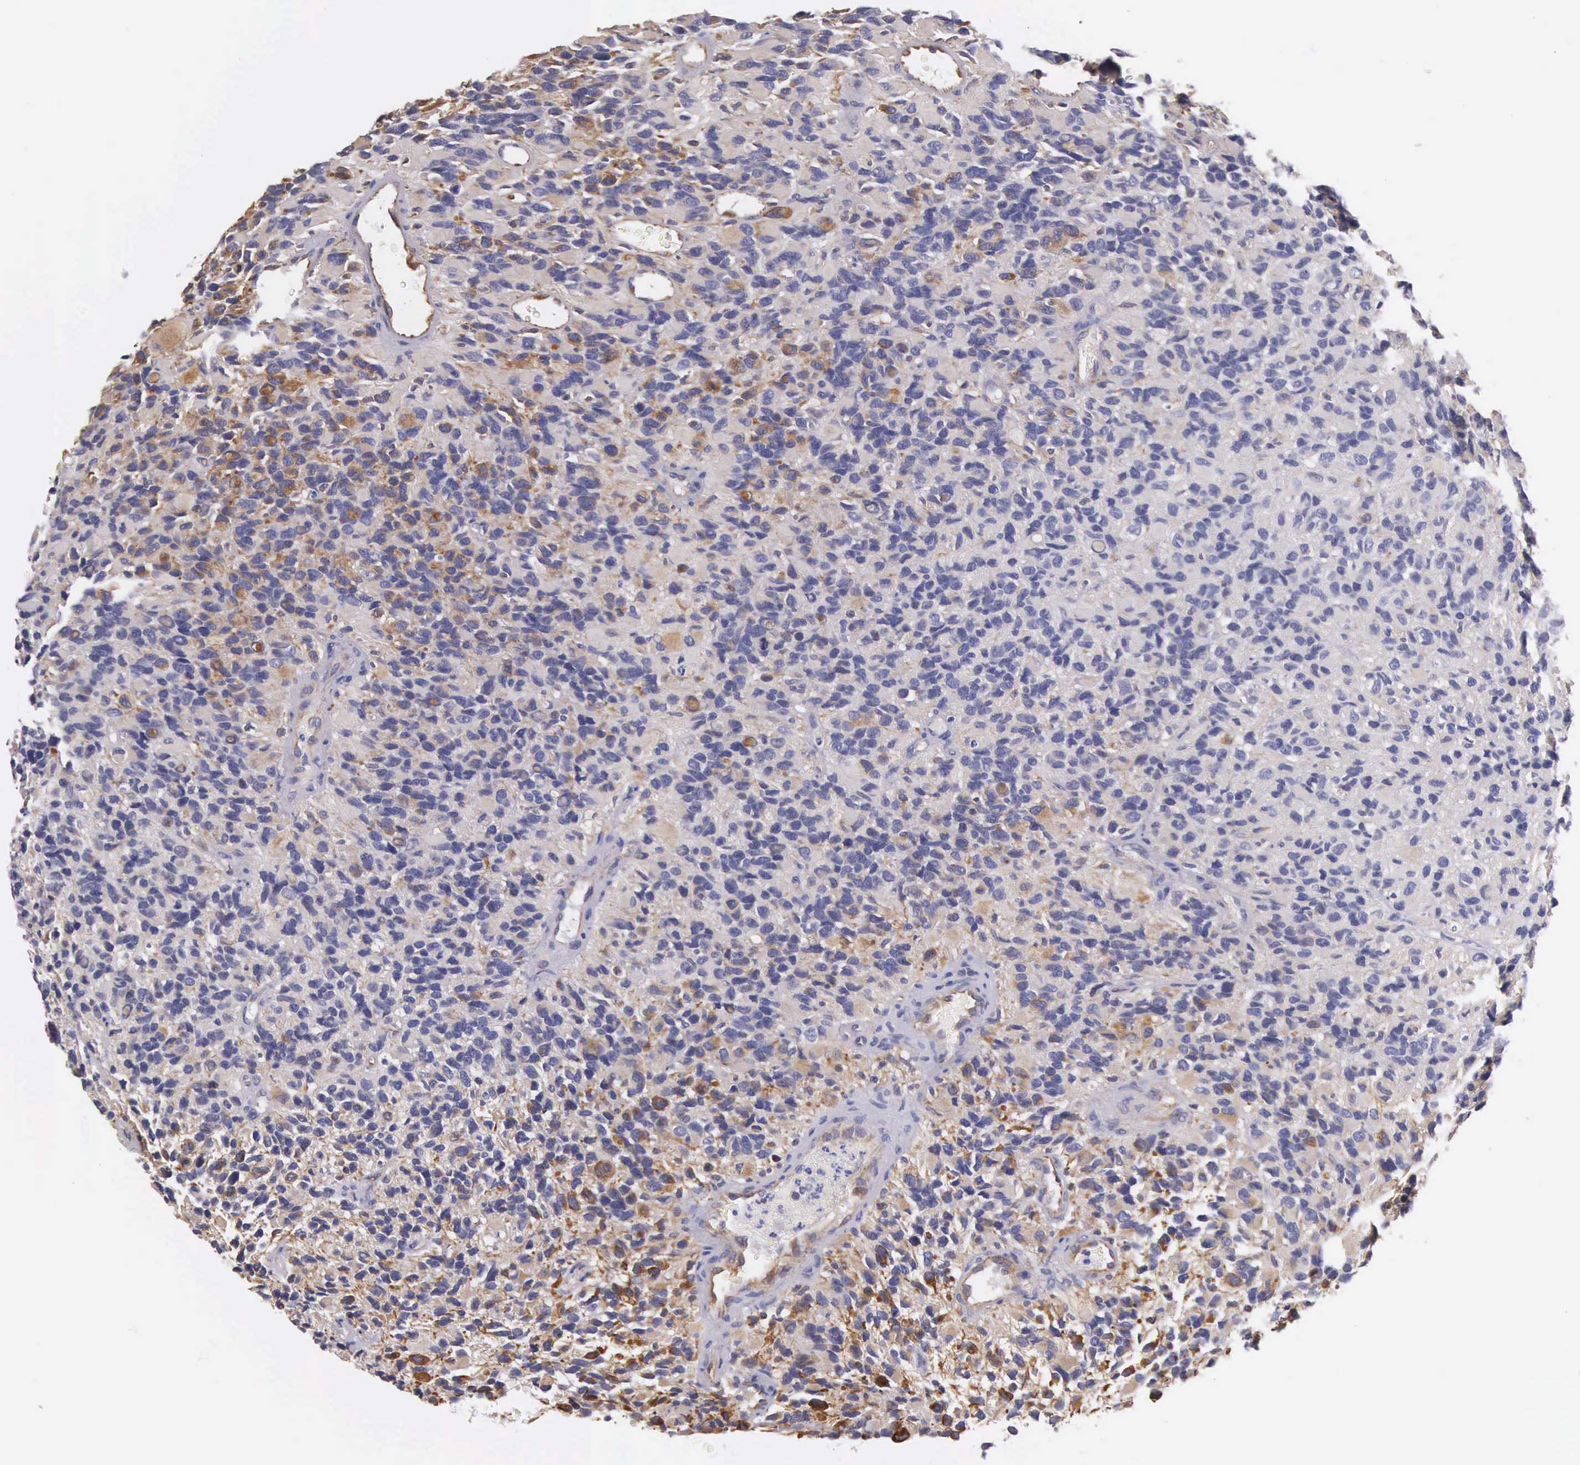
{"staining": {"intensity": "weak", "quantity": "25%-75%", "location": "cytoplasmic/membranous"}, "tissue": "glioma", "cell_type": "Tumor cells", "image_type": "cancer", "snomed": [{"axis": "morphology", "description": "Glioma, malignant, High grade"}, {"axis": "topography", "description": "Brain"}], "caption": "Malignant glioma (high-grade) stained with DAB immunohistochemistry (IHC) shows low levels of weak cytoplasmic/membranous expression in about 25%-75% of tumor cells.", "gene": "OSBPL3", "patient": {"sex": "male", "age": 77}}